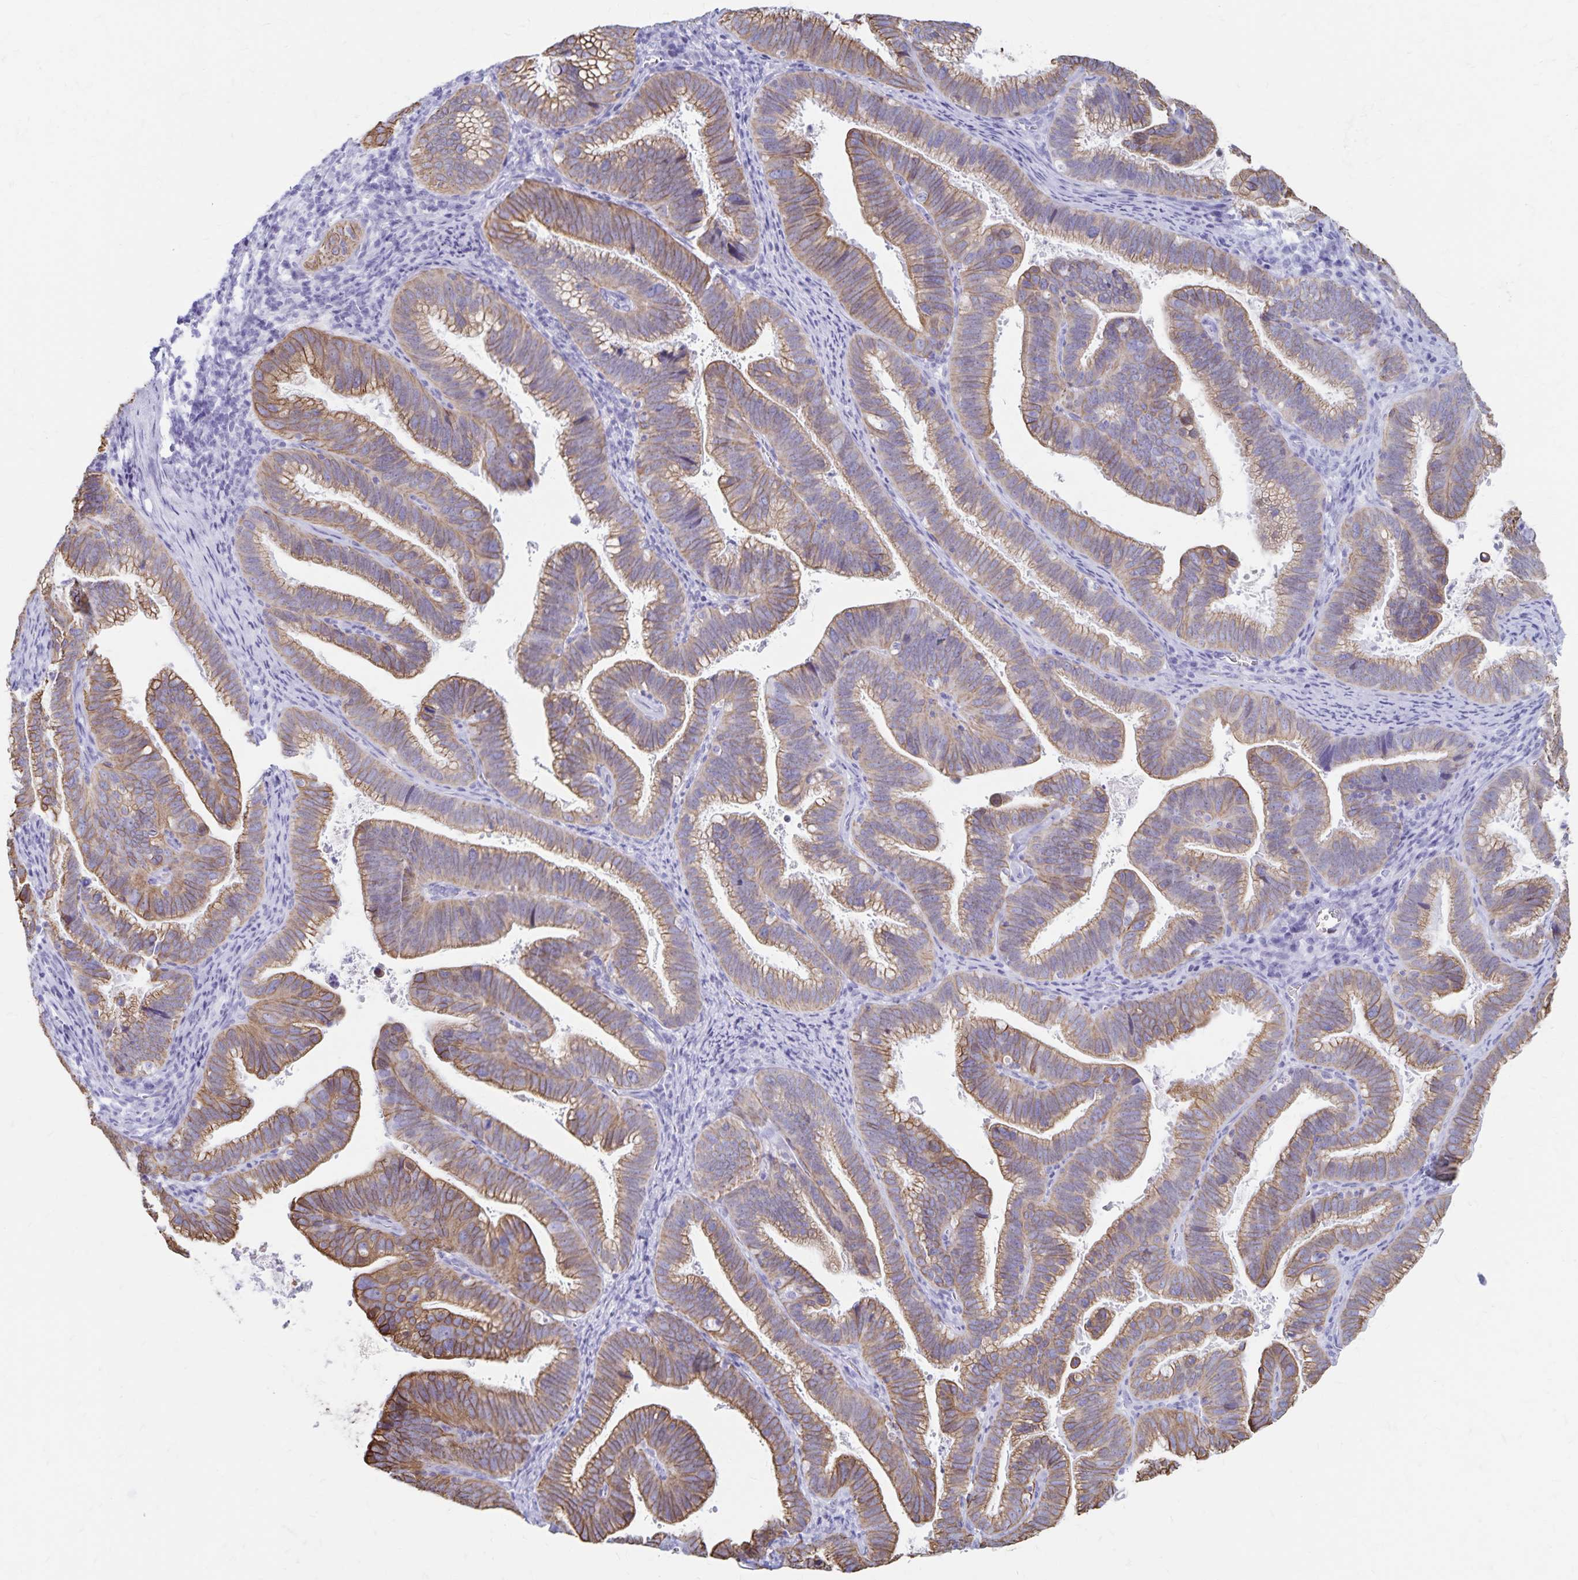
{"staining": {"intensity": "moderate", "quantity": ">75%", "location": "cytoplasmic/membranous"}, "tissue": "cervical cancer", "cell_type": "Tumor cells", "image_type": "cancer", "snomed": [{"axis": "morphology", "description": "Adenocarcinoma, NOS"}, {"axis": "topography", "description": "Cervix"}], "caption": "Immunohistochemical staining of cervical adenocarcinoma displays medium levels of moderate cytoplasmic/membranous protein positivity in about >75% of tumor cells.", "gene": "GPBAR1", "patient": {"sex": "female", "age": 61}}